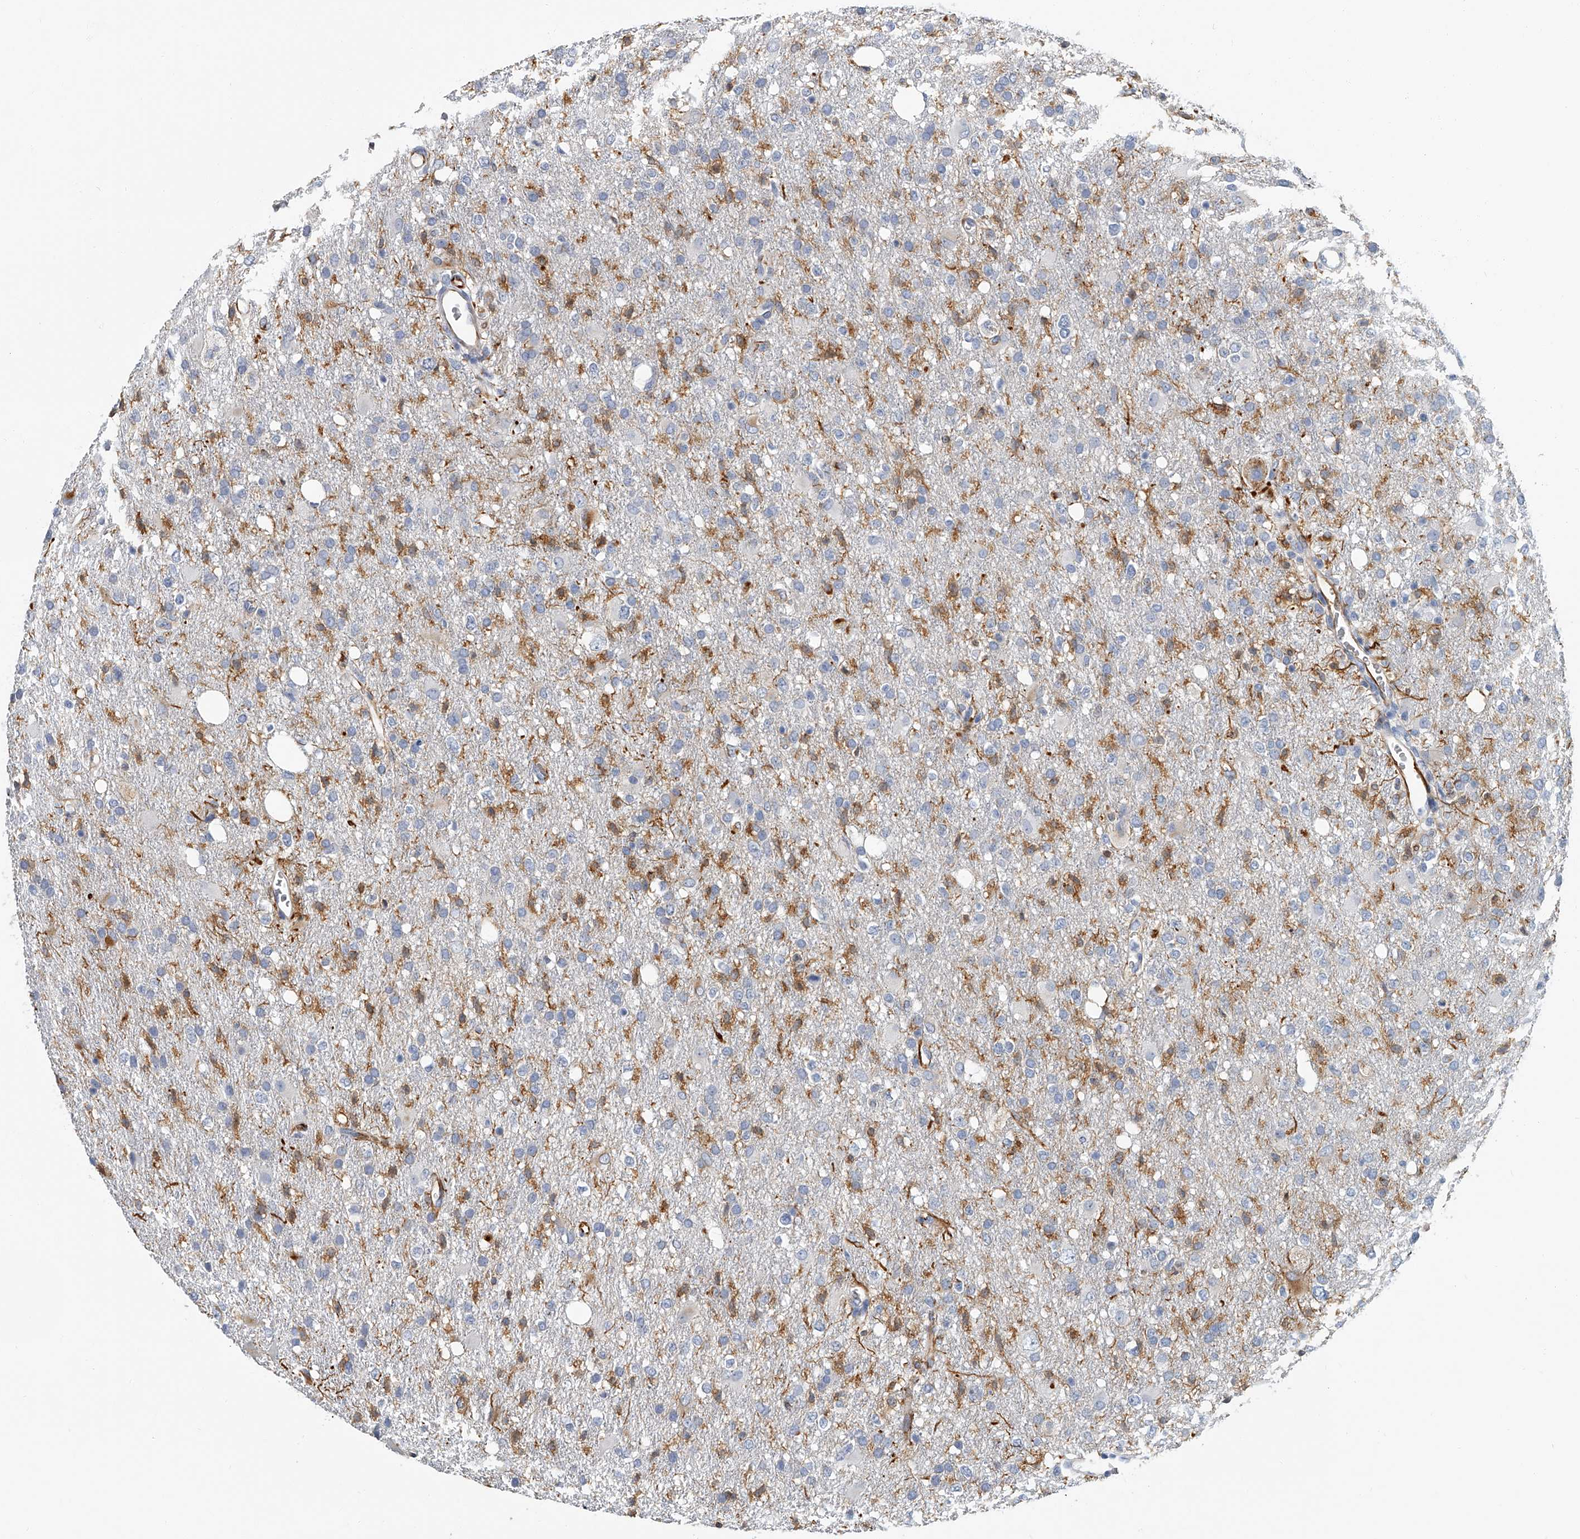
{"staining": {"intensity": "negative", "quantity": "none", "location": "none"}, "tissue": "glioma", "cell_type": "Tumor cells", "image_type": "cancer", "snomed": [{"axis": "morphology", "description": "Glioma, malignant, High grade"}, {"axis": "topography", "description": "Brain"}], "caption": "Tumor cells show no significant protein staining in malignant glioma (high-grade). (Brightfield microscopy of DAB (3,3'-diaminobenzidine) immunohistochemistry (IHC) at high magnification).", "gene": "KIRREL1", "patient": {"sex": "female", "age": 57}}